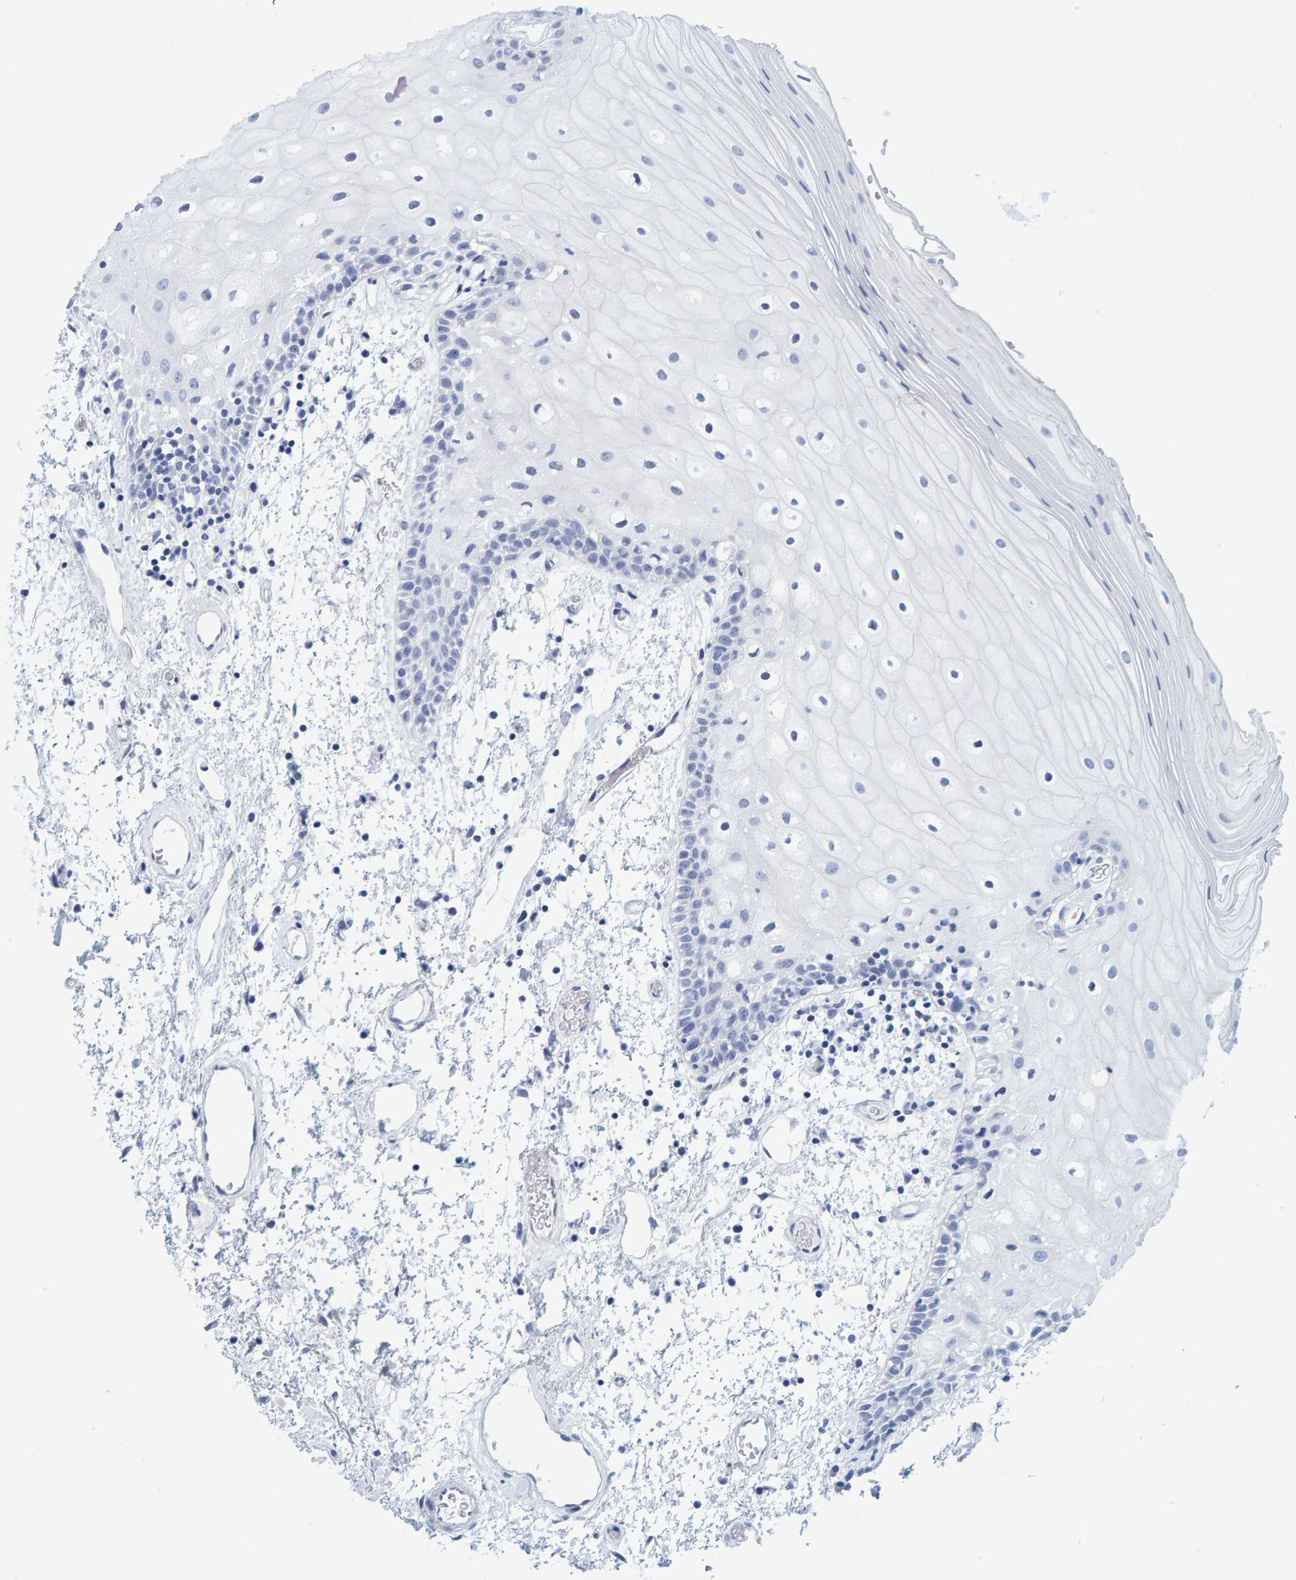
{"staining": {"intensity": "negative", "quantity": "none", "location": "none"}, "tissue": "oral mucosa", "cell_type": "Squamous epithelial cells", "image_type": "normal", "snomed": [{"axis": "morphology", "description": "Normal tissue, NOS"}, {"axis": "topography", "description": "Oral tissue"}], "caption": "This is a histopathology image of IHC staining of benign oral mucosa, which shows no staining in squamous epithelial cells.", "gene": "SFTPC", "patient": {"sex": "male", "age": 52}}